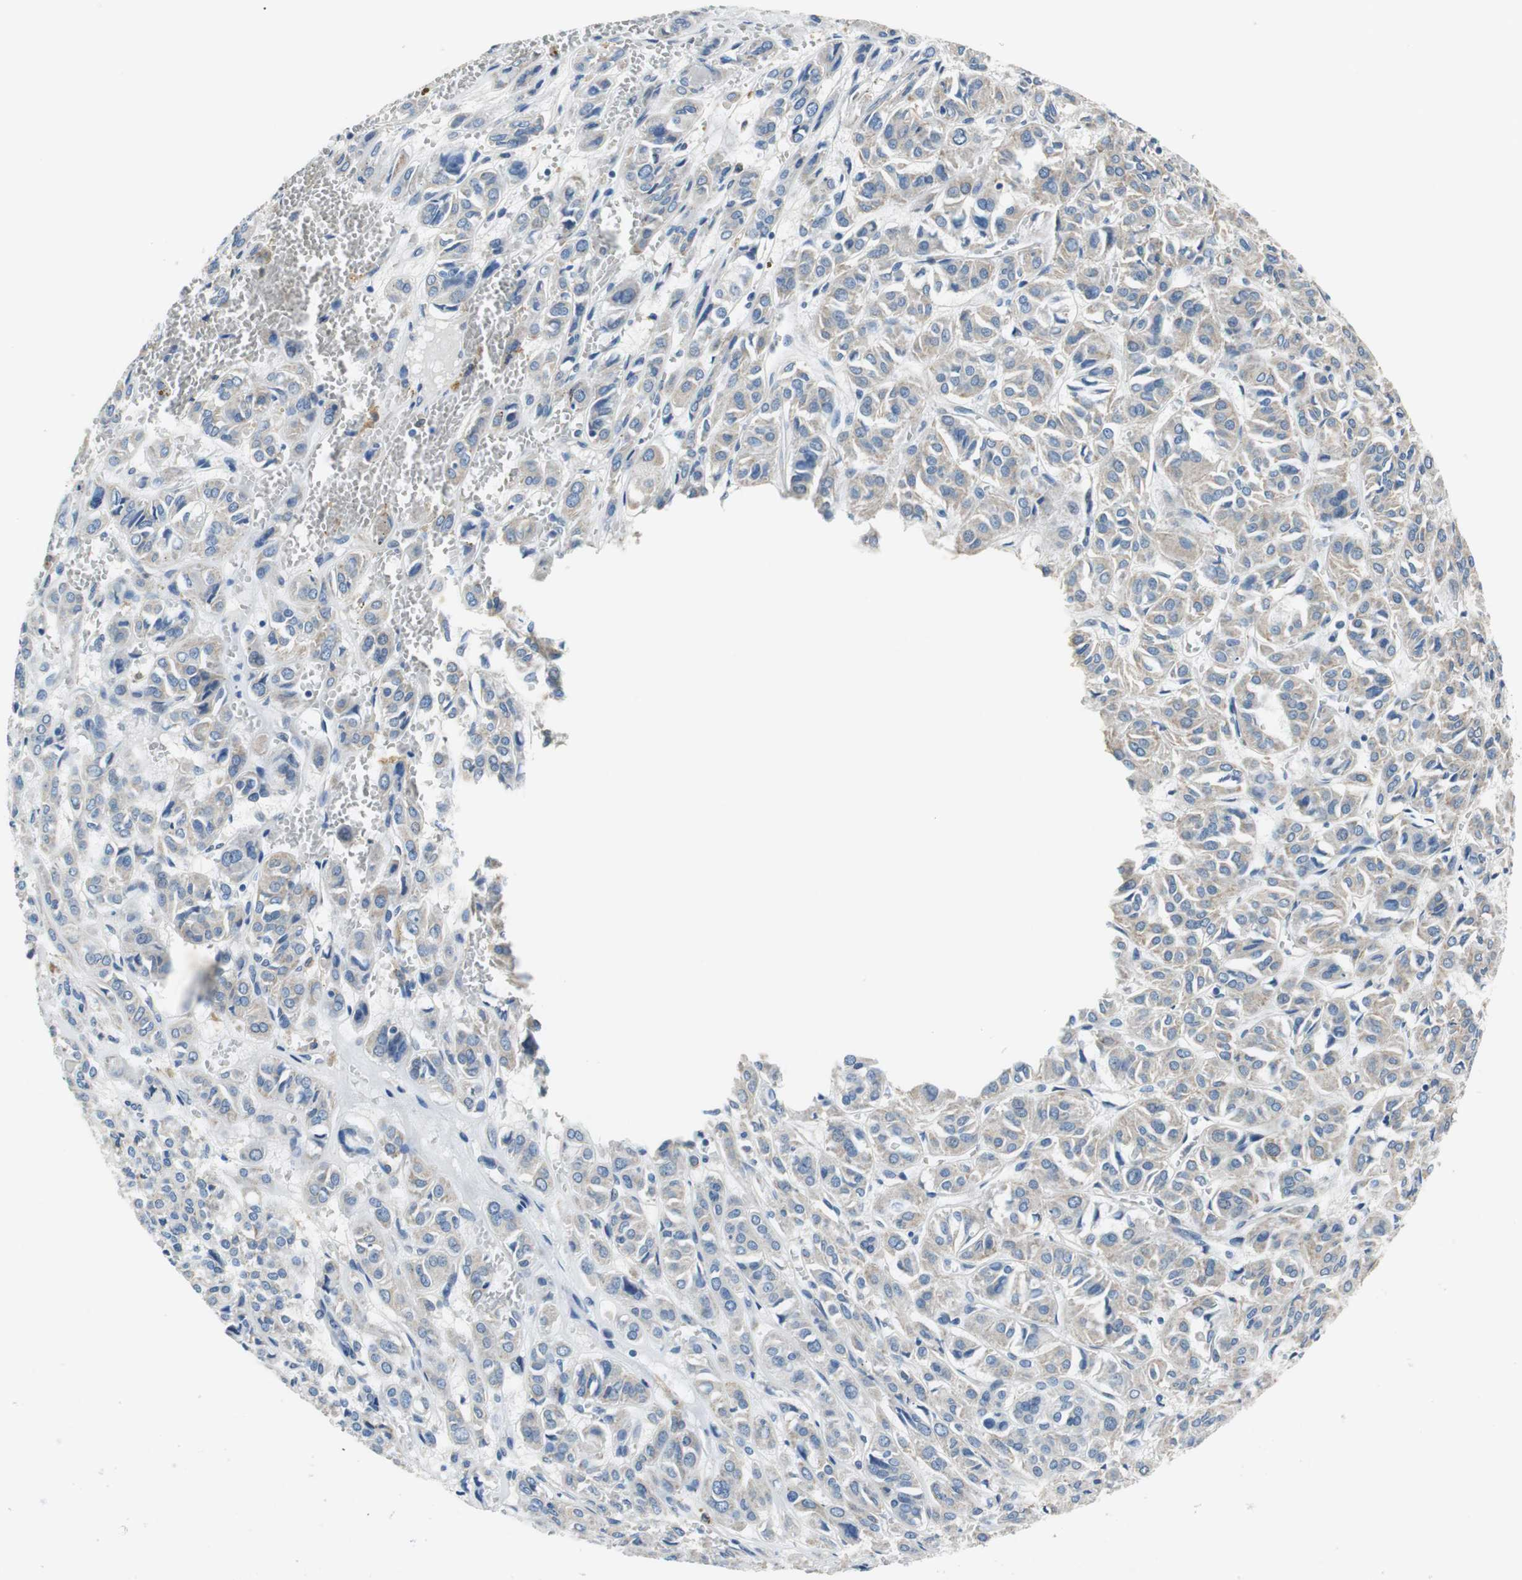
{"staining": {"intensity": "weak", "quantity": "25%-75%", "location": "cytoplasmic/membranous"}, "tissue": "thyroid cancer", "cell_type": "Tumor cells", "image_type": "cancer", "snomed": [{"axis": "morphology", "description": "Follicular adenoma carcinoma, NOS"}, {"axis": "topography", "description": "Thyroid gland"}], "caption": "Immunohistochemical staining of follicular adenoma carcinoma (thyroid) displays weak cytoplasmic/membranous protein staining in about 25%-75% of tumor cells. (IHC, brightfield microscopy, high magnification).", "gene": "ALDH4A1", "patient": {"sex": "female", "age": 71}}